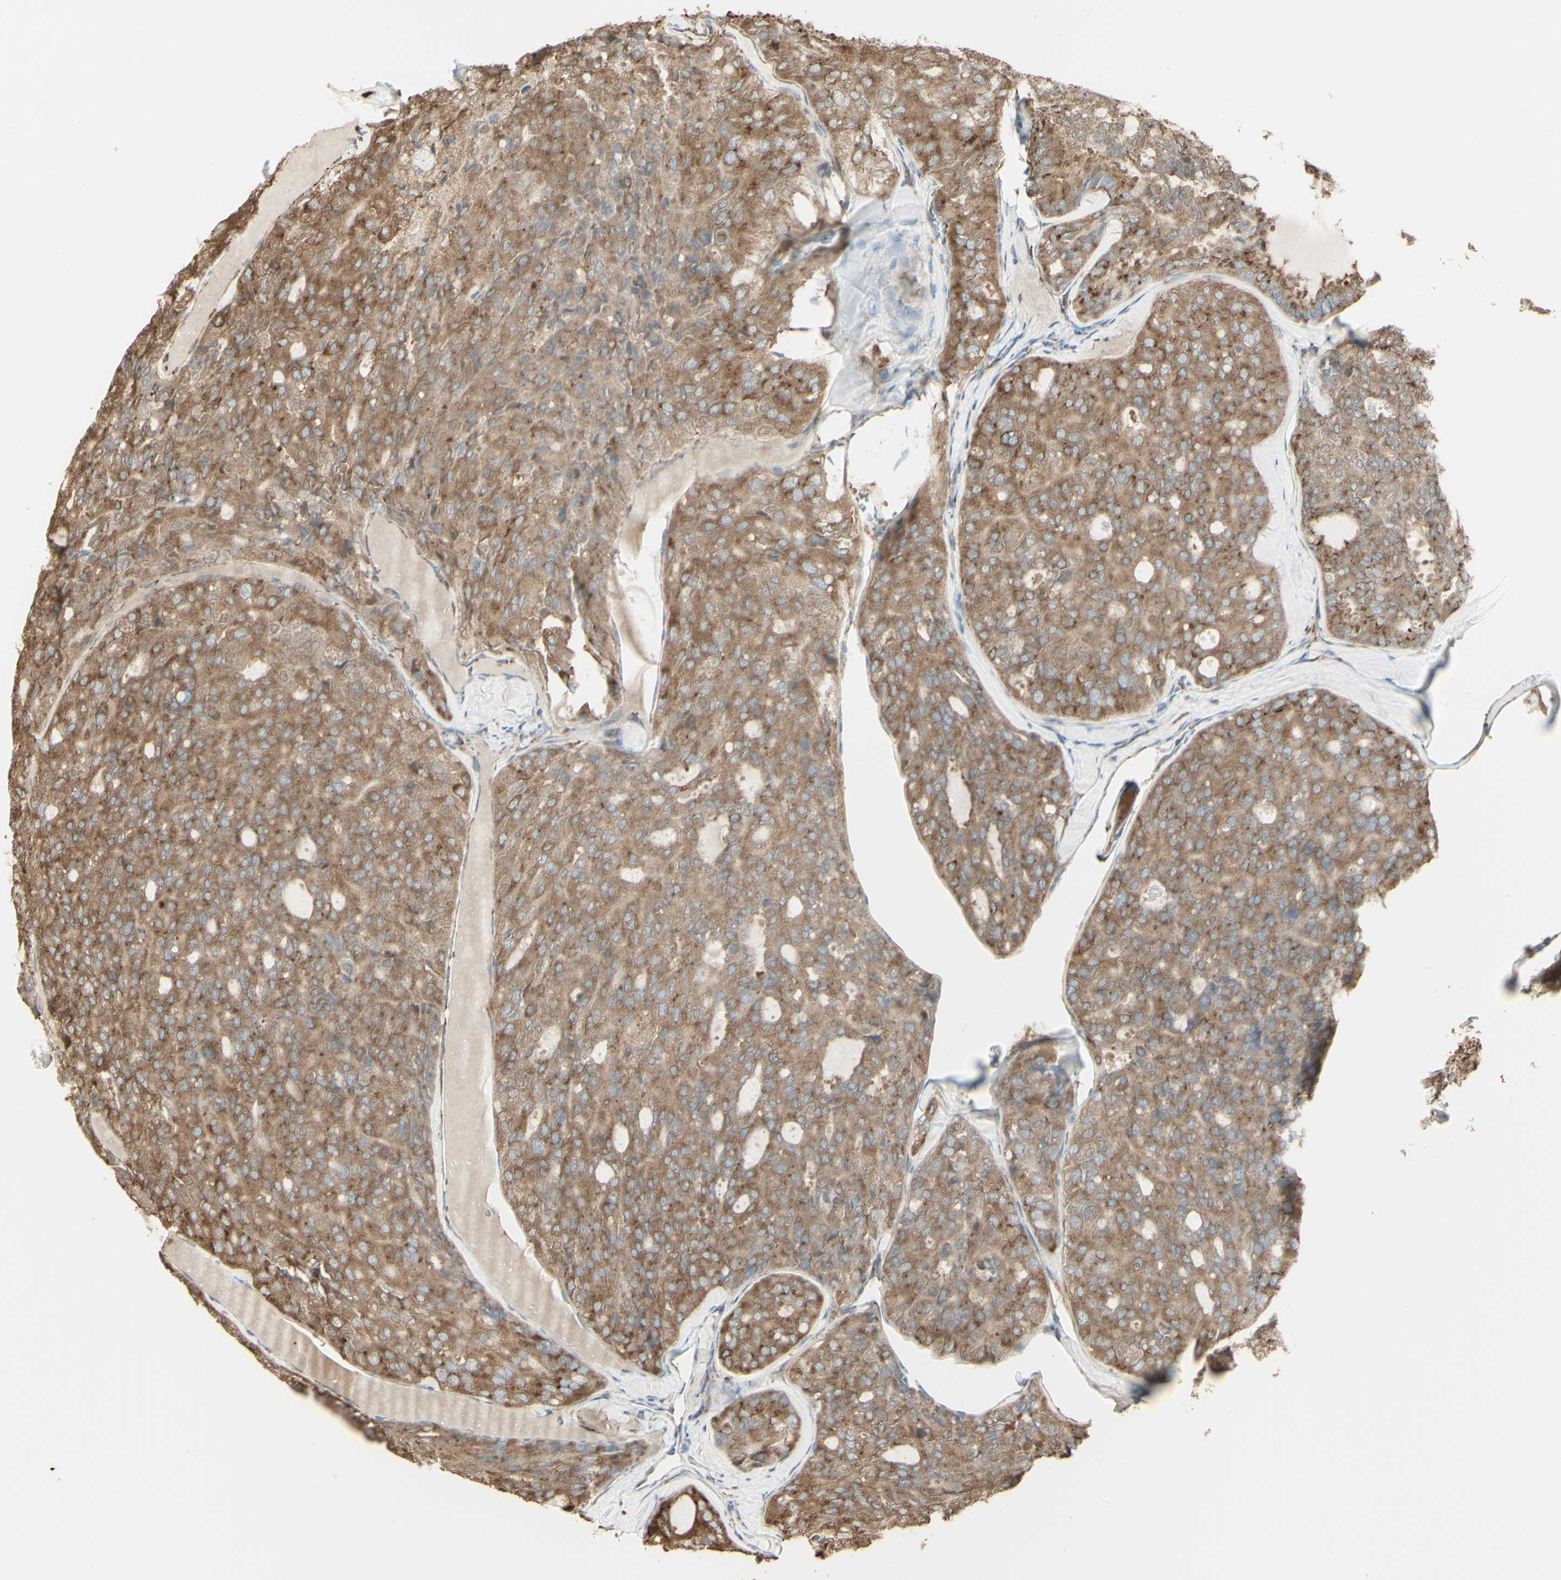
{"staining": {"intensity": "moderate", "quantity": ">75%", "location": "cytoplasmic/membranous"}, "tissue": "thyroid cancer", "cell_type": "Tumor cells", "image_type": "cancer", "snomed": [{"axis": "morphology", "description": "Follicular adenoma carcinoma, NOS"}, {"axis": "topography", "description": "Thyroid gland"}], "caption": "Protein expression analysis of human thyroid cancer reveals moderate cytoplasmic/membranous positivity in approximately >75% of tumor cells. Nuclei are stained in blue.", "gene": "EEF1B2", "patient": {"sex": "male", "age": 75}}